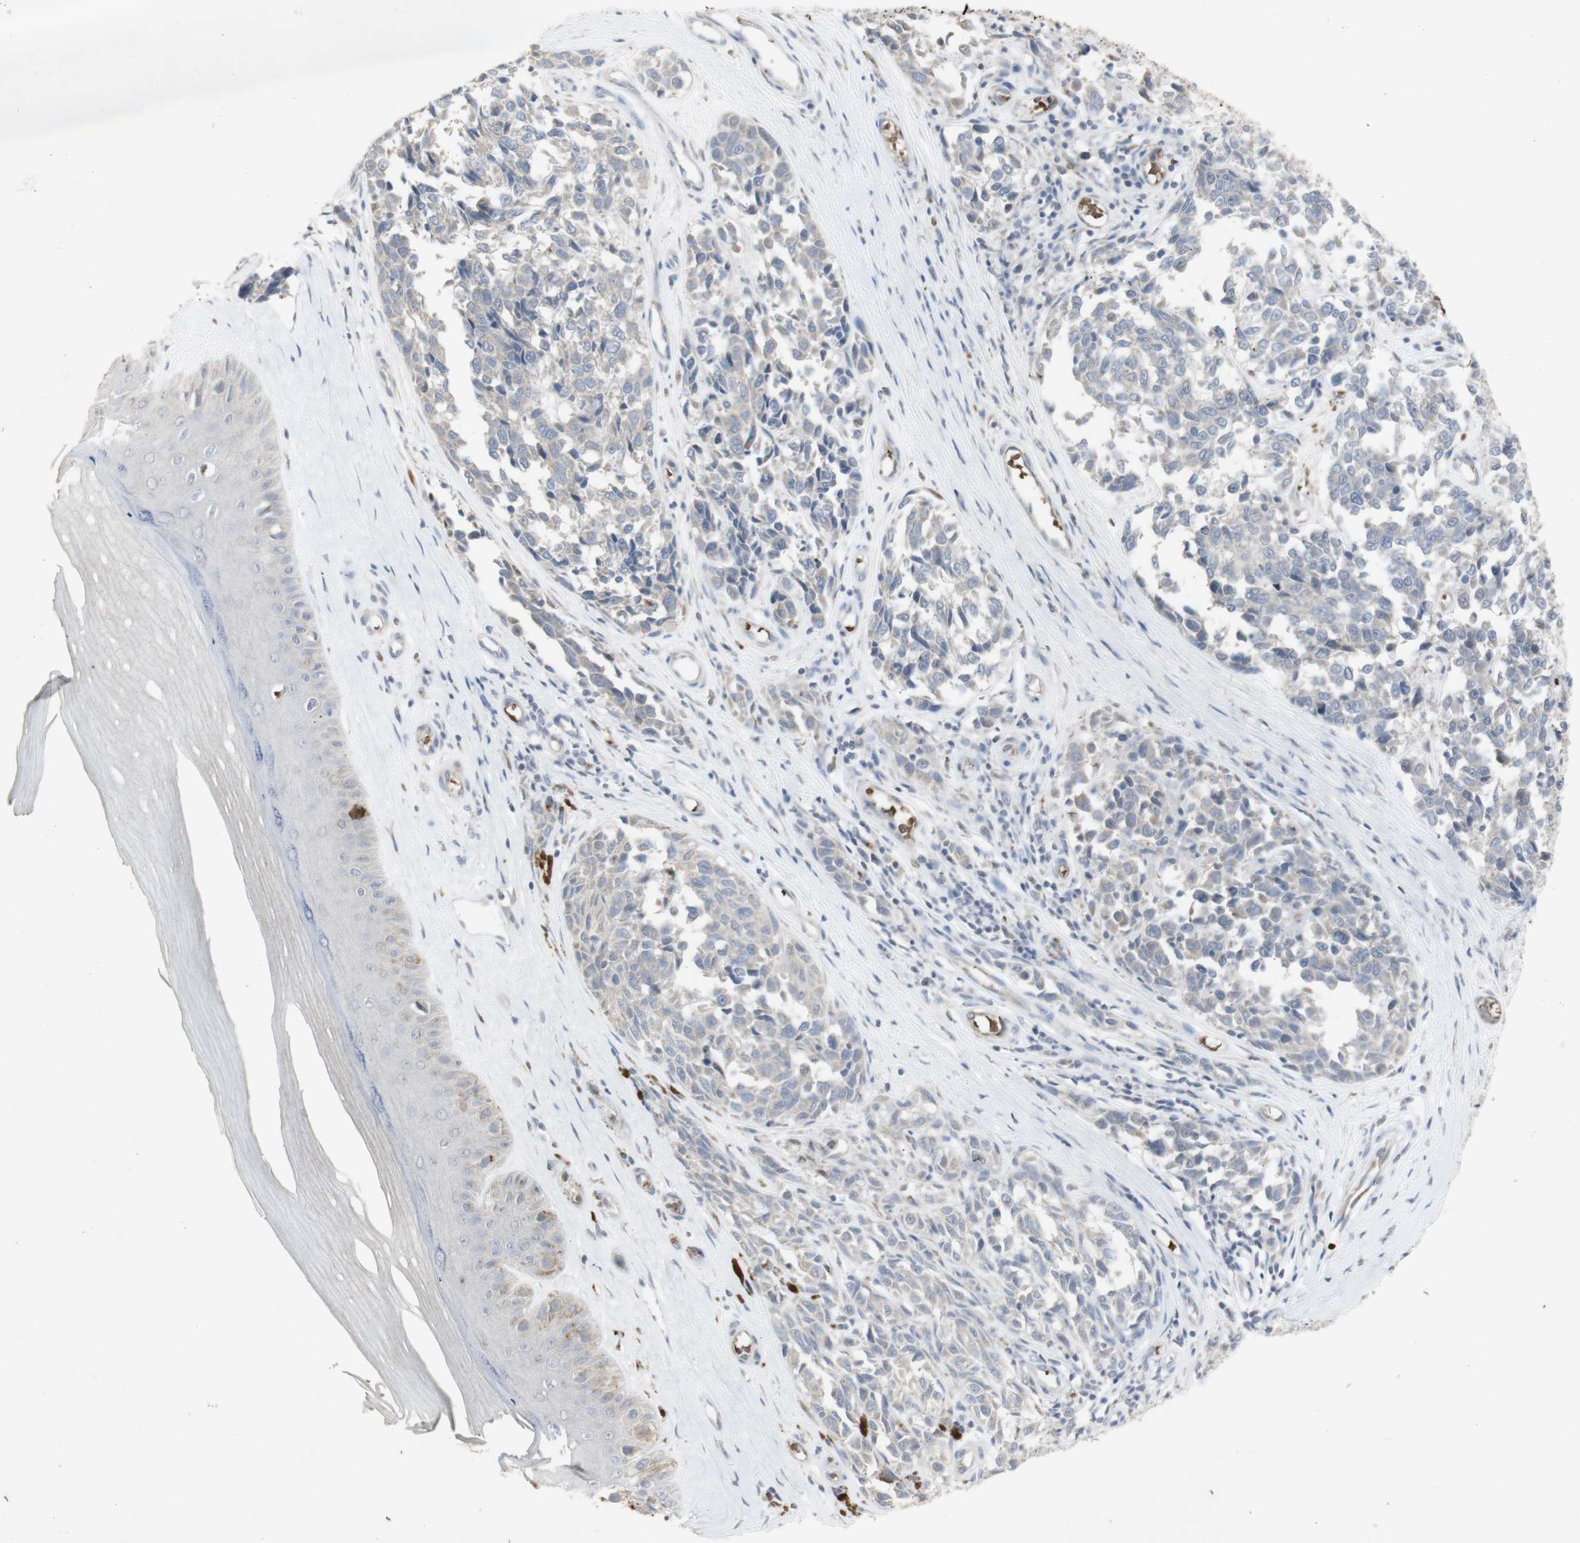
{"staining": {"intensity": "weak", "quantity": ">75%", "location": "cytoplasmic/membranous"}, "tissue": "melanoma", "cell_type": "Tumor cells", "image_type": "cancer", "snomed": [{"axis": "morphology", "description": "Malignant melanoma, NOS"}, {"axis": "topography", "description": "Skin"}], "caption": "Melanoma stained with DAB (3,3'-diaminobenzidine) IHC displays low levels of weak cytoplasmic/membranous staining in about >75% of tumor cells. Nuclei are stained in blue.", "gene": "INS", "patient": {"sex": "female", "age": 64}}